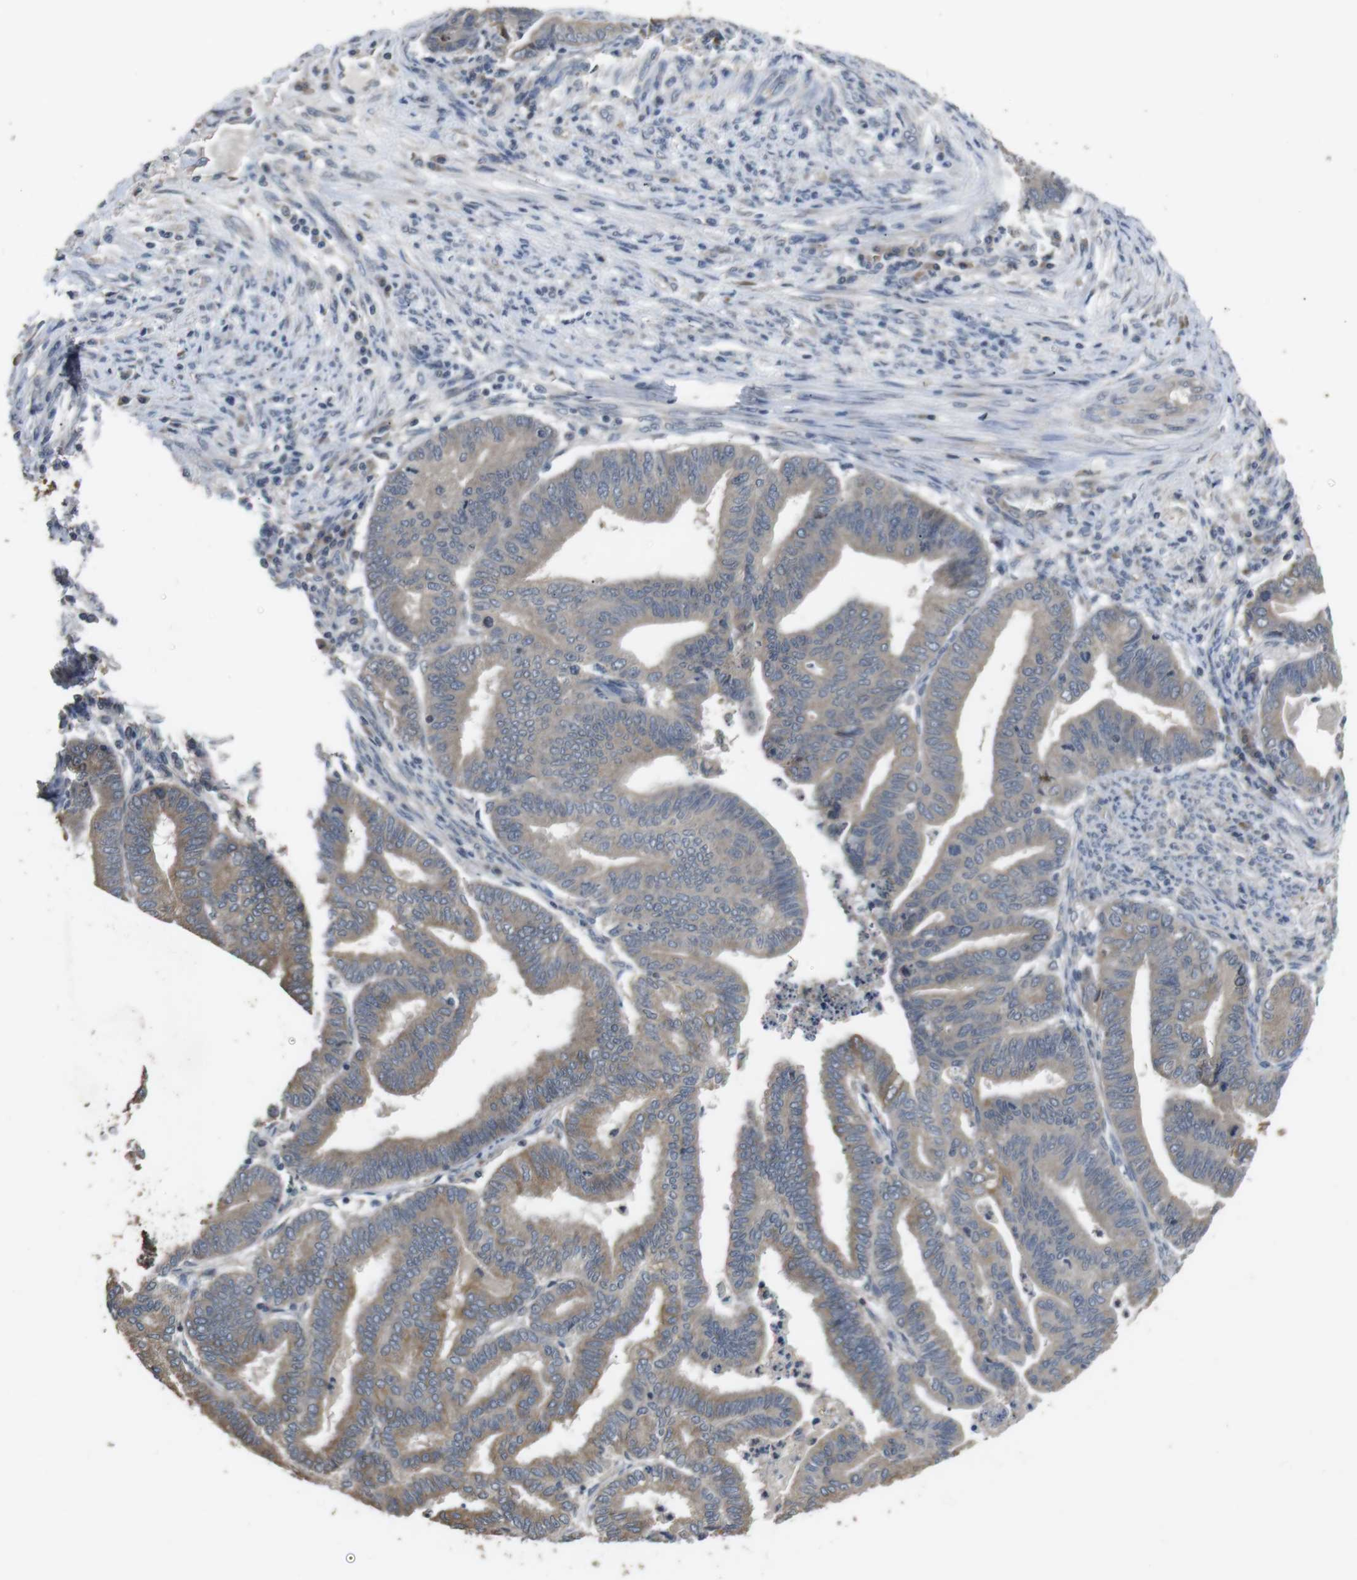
{"staining": {"intensity": "moderate", "quantity": ">75%", "location": "cytoplasmic/membranous"}, "tissue": "endometrial cancer", "cell_type": "Tumor cells", "image_type": "cancer", "snomed": [{"axis": "morphology", "description": "Adenocarcinoma, NOS"}, {"axis": "topography", "description": "Endometrium"}], "caption": "Endometrial cancer (adenocarcinoma) tissue exhibits moderate cytoplasmic/membranous expression in about >75% of tumor cells, visualized by immunohistochemistry.", "gene": "ADGRL3", "patient": {"sex": "female", "age": 79}}